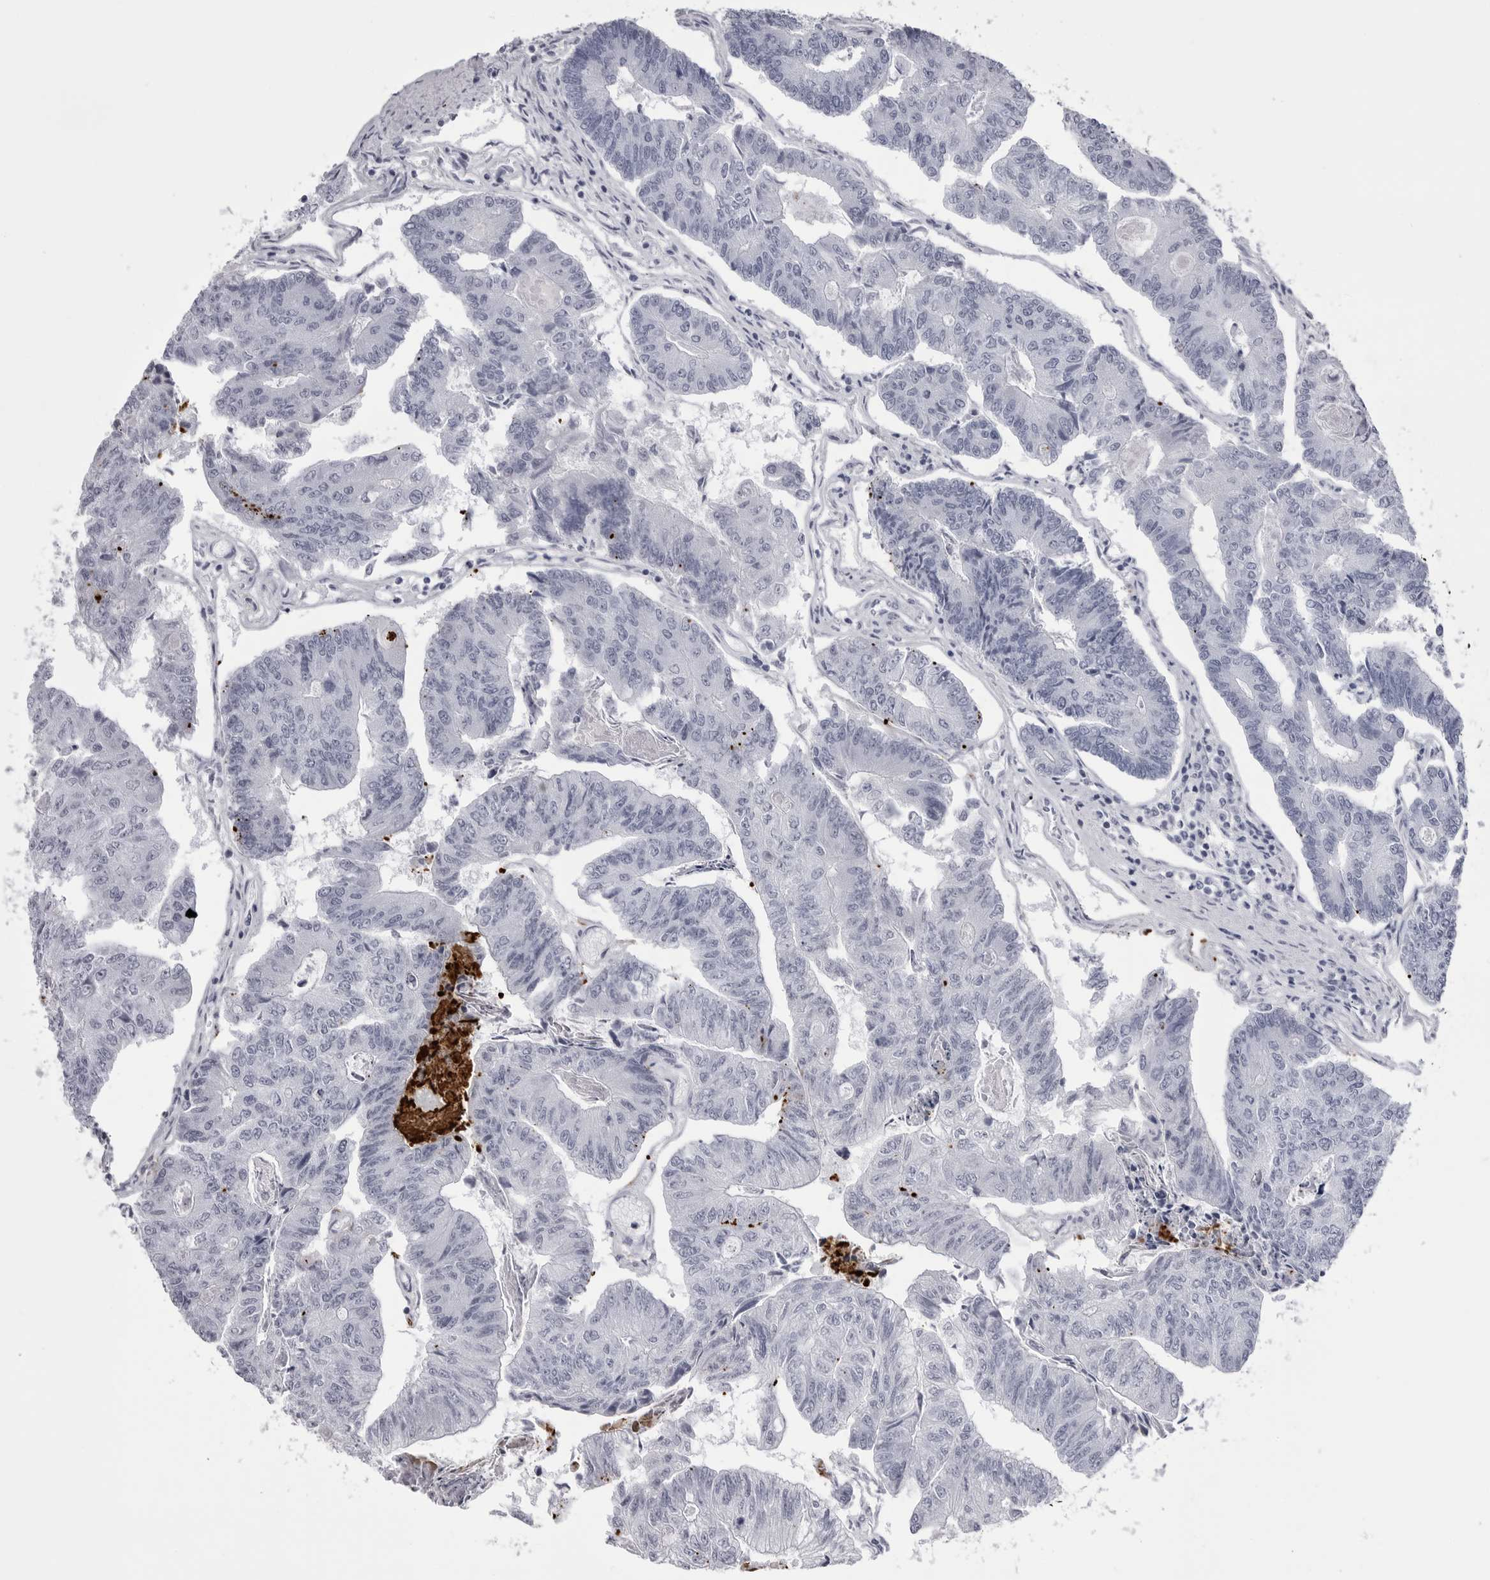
{"staining": {"intensity": "negative", "quantity": "none", "location": "none"}, "tissue": "colorectal cancer", "cell_type": "Tumor cells", "image_type": "cancer", "snomed": [{"axis": "morphology", "description": "Adenocarcinoma, NOS"}, {"axis": "topography", "description": "Colon"}], "caption": "This image is of colorectal cancer stained with IHC to label a protein in brown with the nuclei are counter-stained blue. There is no staining in tumor cells.", "gene": "COL26A1", "patient": {"sex": "female", "age": 67}}